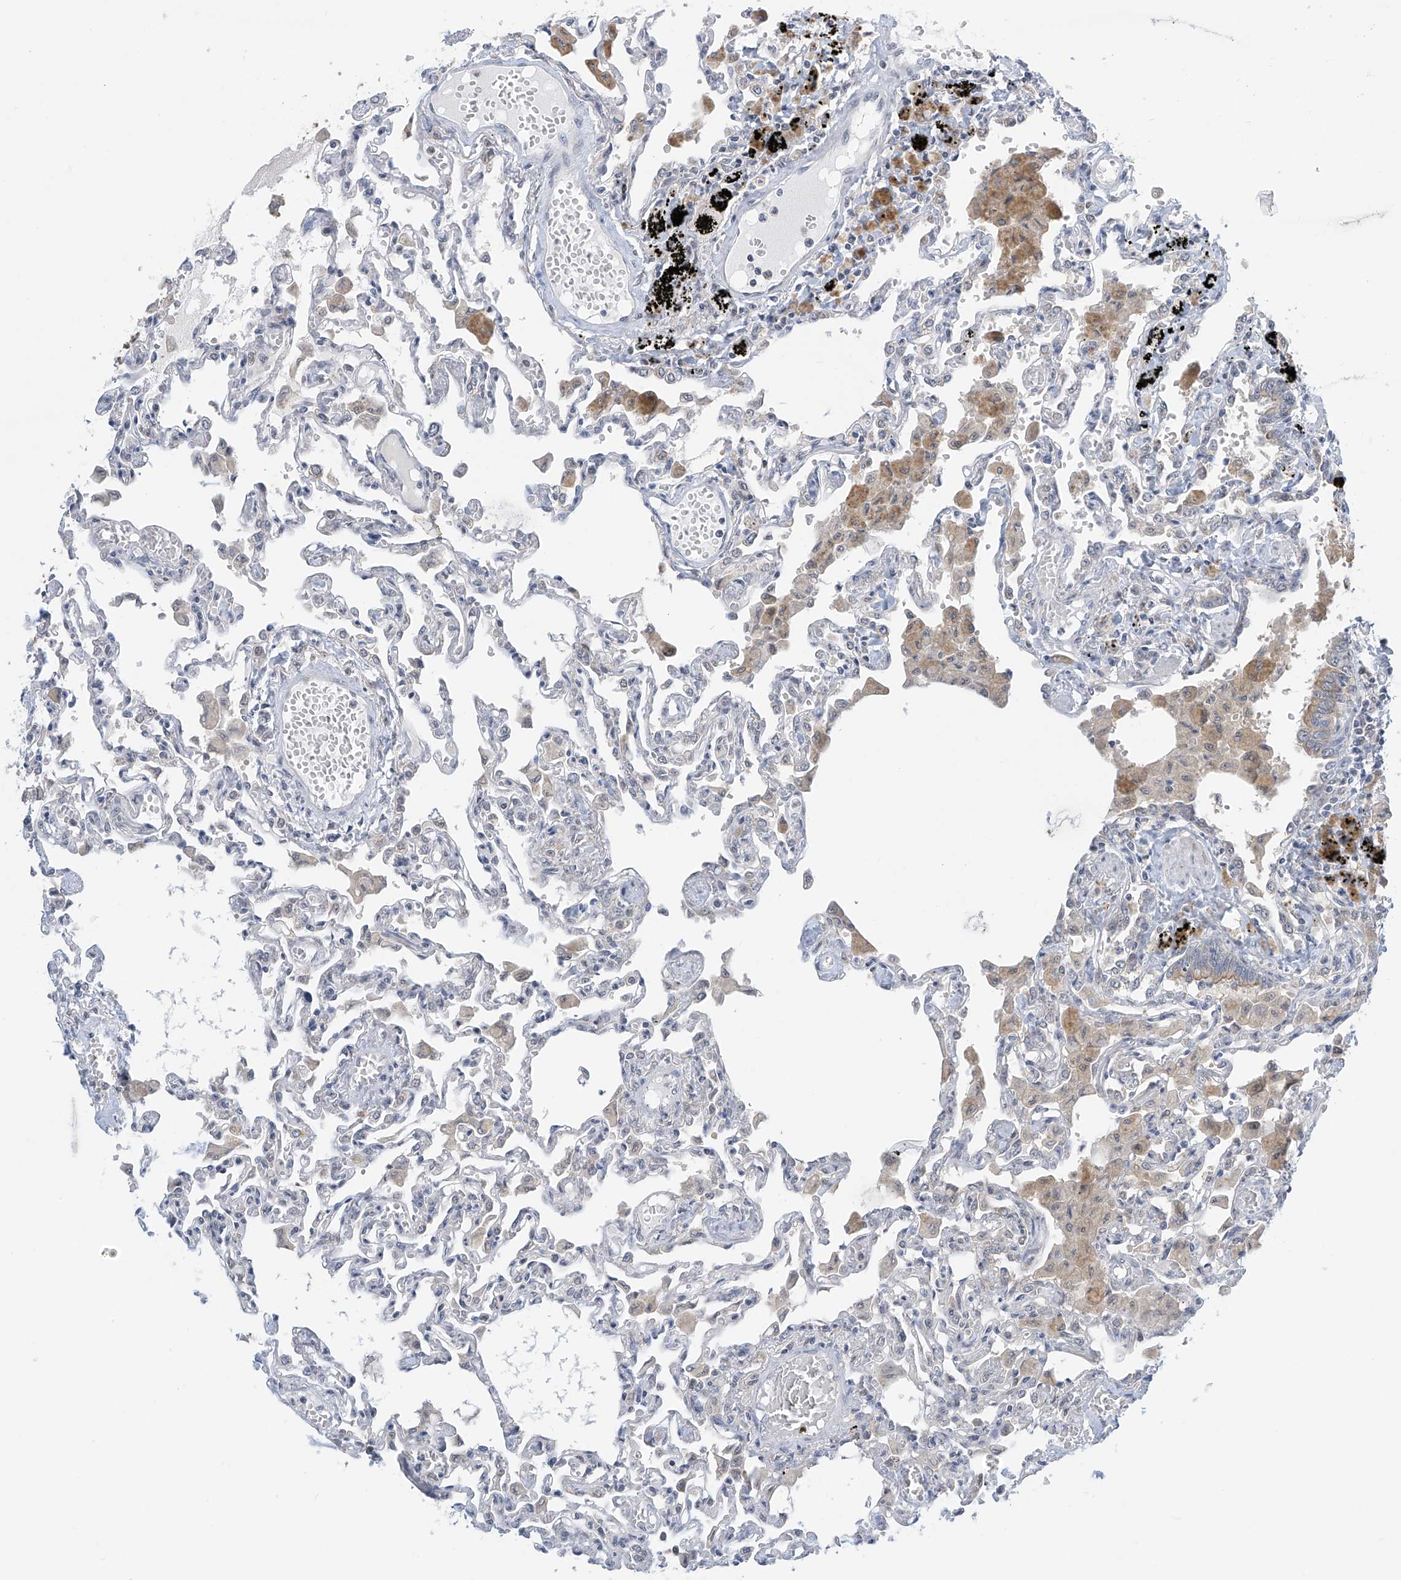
{"staining": {"intensity": "negative", "quantity": "none", "location": "none"}, "tissue": "lung", "cell_type": "Alveolar cells", "image_type": "normal", "snomed": [{"axis": "morphology", "description": "Normal tissue, NOS"}, {"axis": "topography", "description": "Bronchus"}, {"axis": "topography", "description": "Lung"}], "caption": "An IHC photomicrograph of normal lung is shown. There is no staining in alveolar cells of lung. The staining was performed using DAB to visualize the protein expression in brown, while the nuclei were stained in blue with hematoxylin (Magnification: 20x).", "gene": "APLF", "patient": {"sex": "female", "age": 49}}